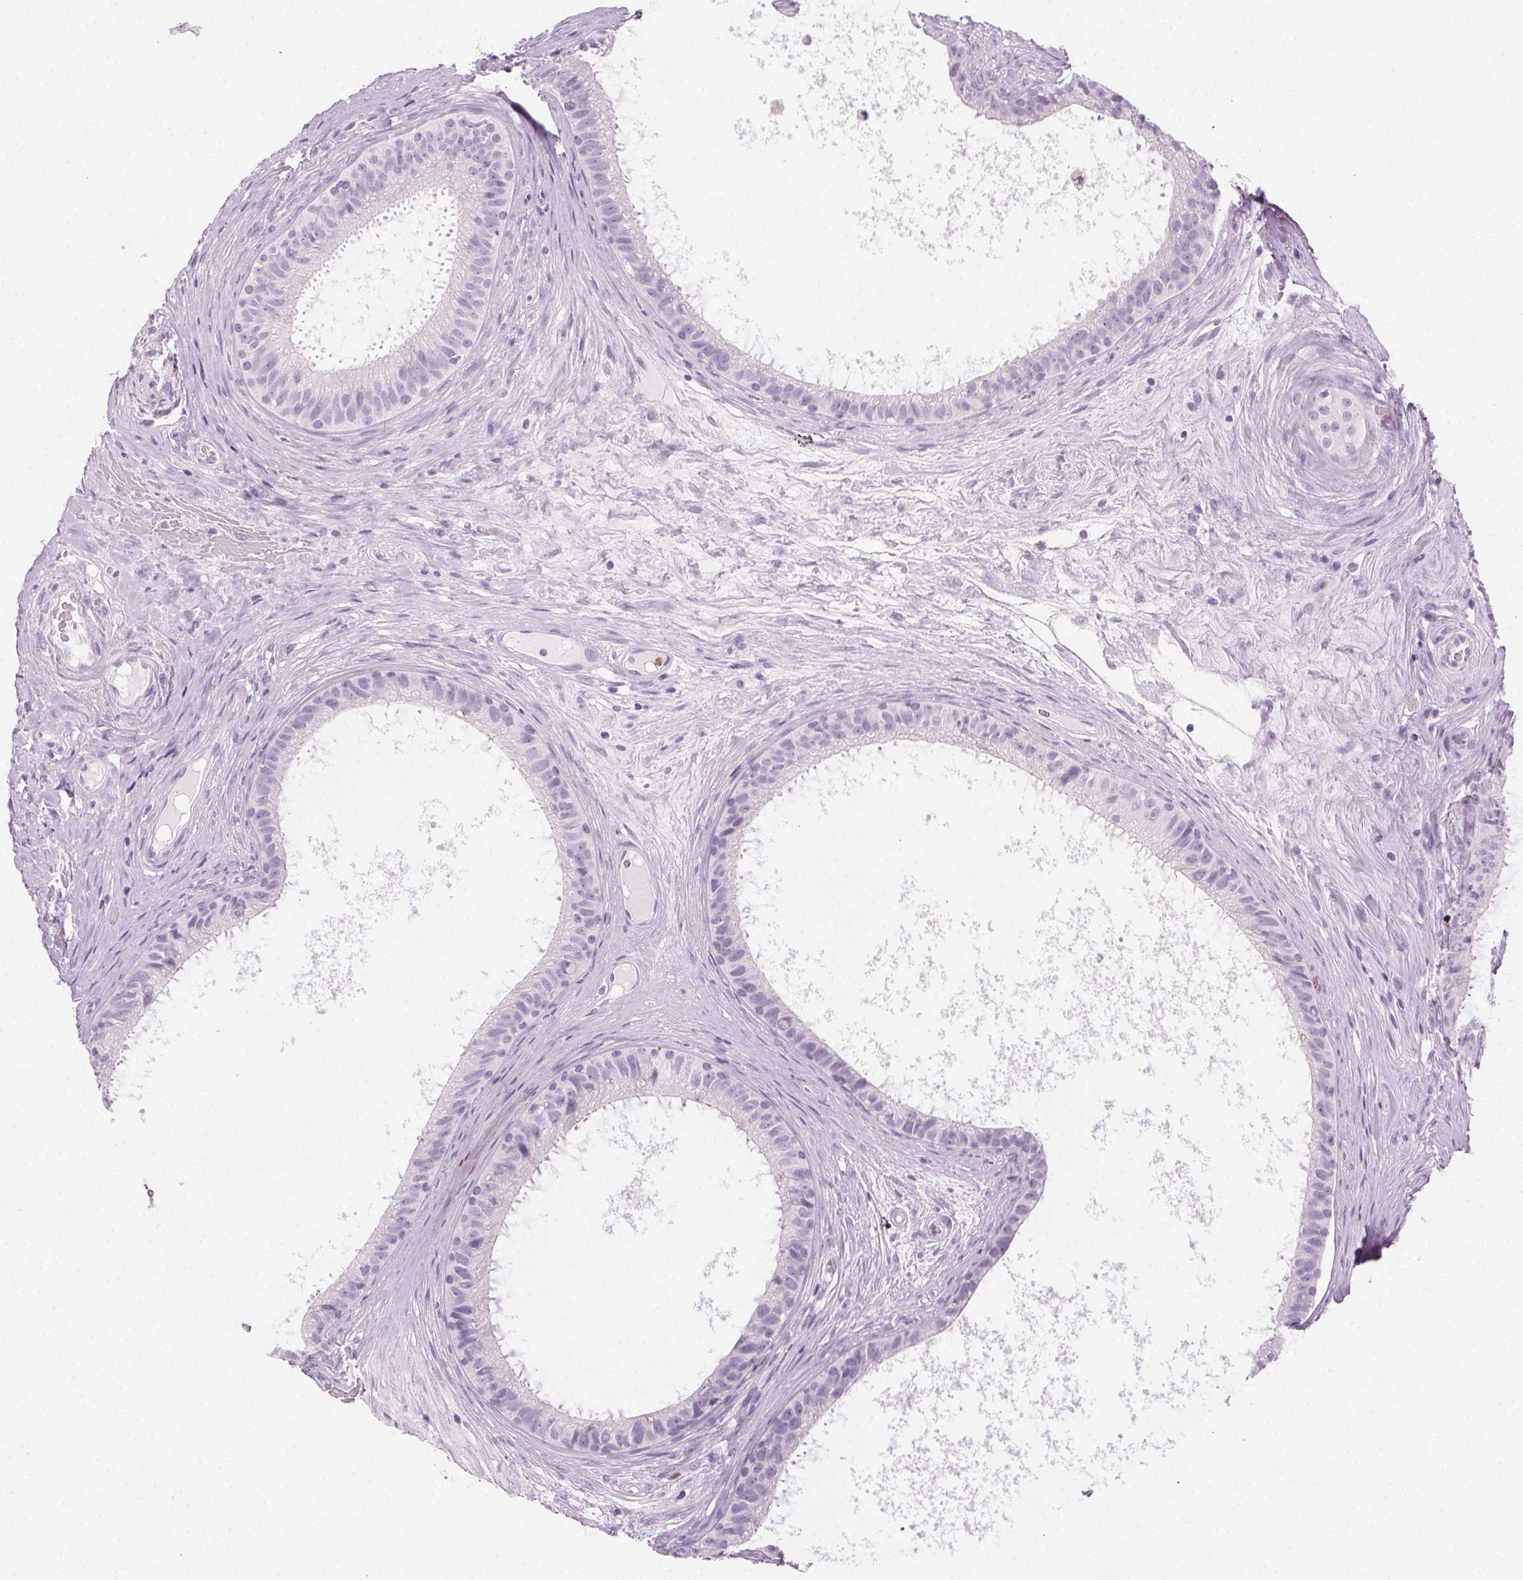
{"staining": {"intensity": "negative", "quantity": "none", "location": "none"}, "tissue": "epididymis", "cell_type": "Glandular cells", "image_type": "normal", "snomed": [{"axis": "morphology", "description": "Normal tissue, NOS"}, {"axis": "topography", "description": "Epididymis"}], "caption": "DAB (3,3'-diaminobenzidine) immunohistochemical staining of benign epididymis reveals no significant positivity in glandular cells.", "gene": "MPO", "patient": {"sex": "male", "age": 59}}